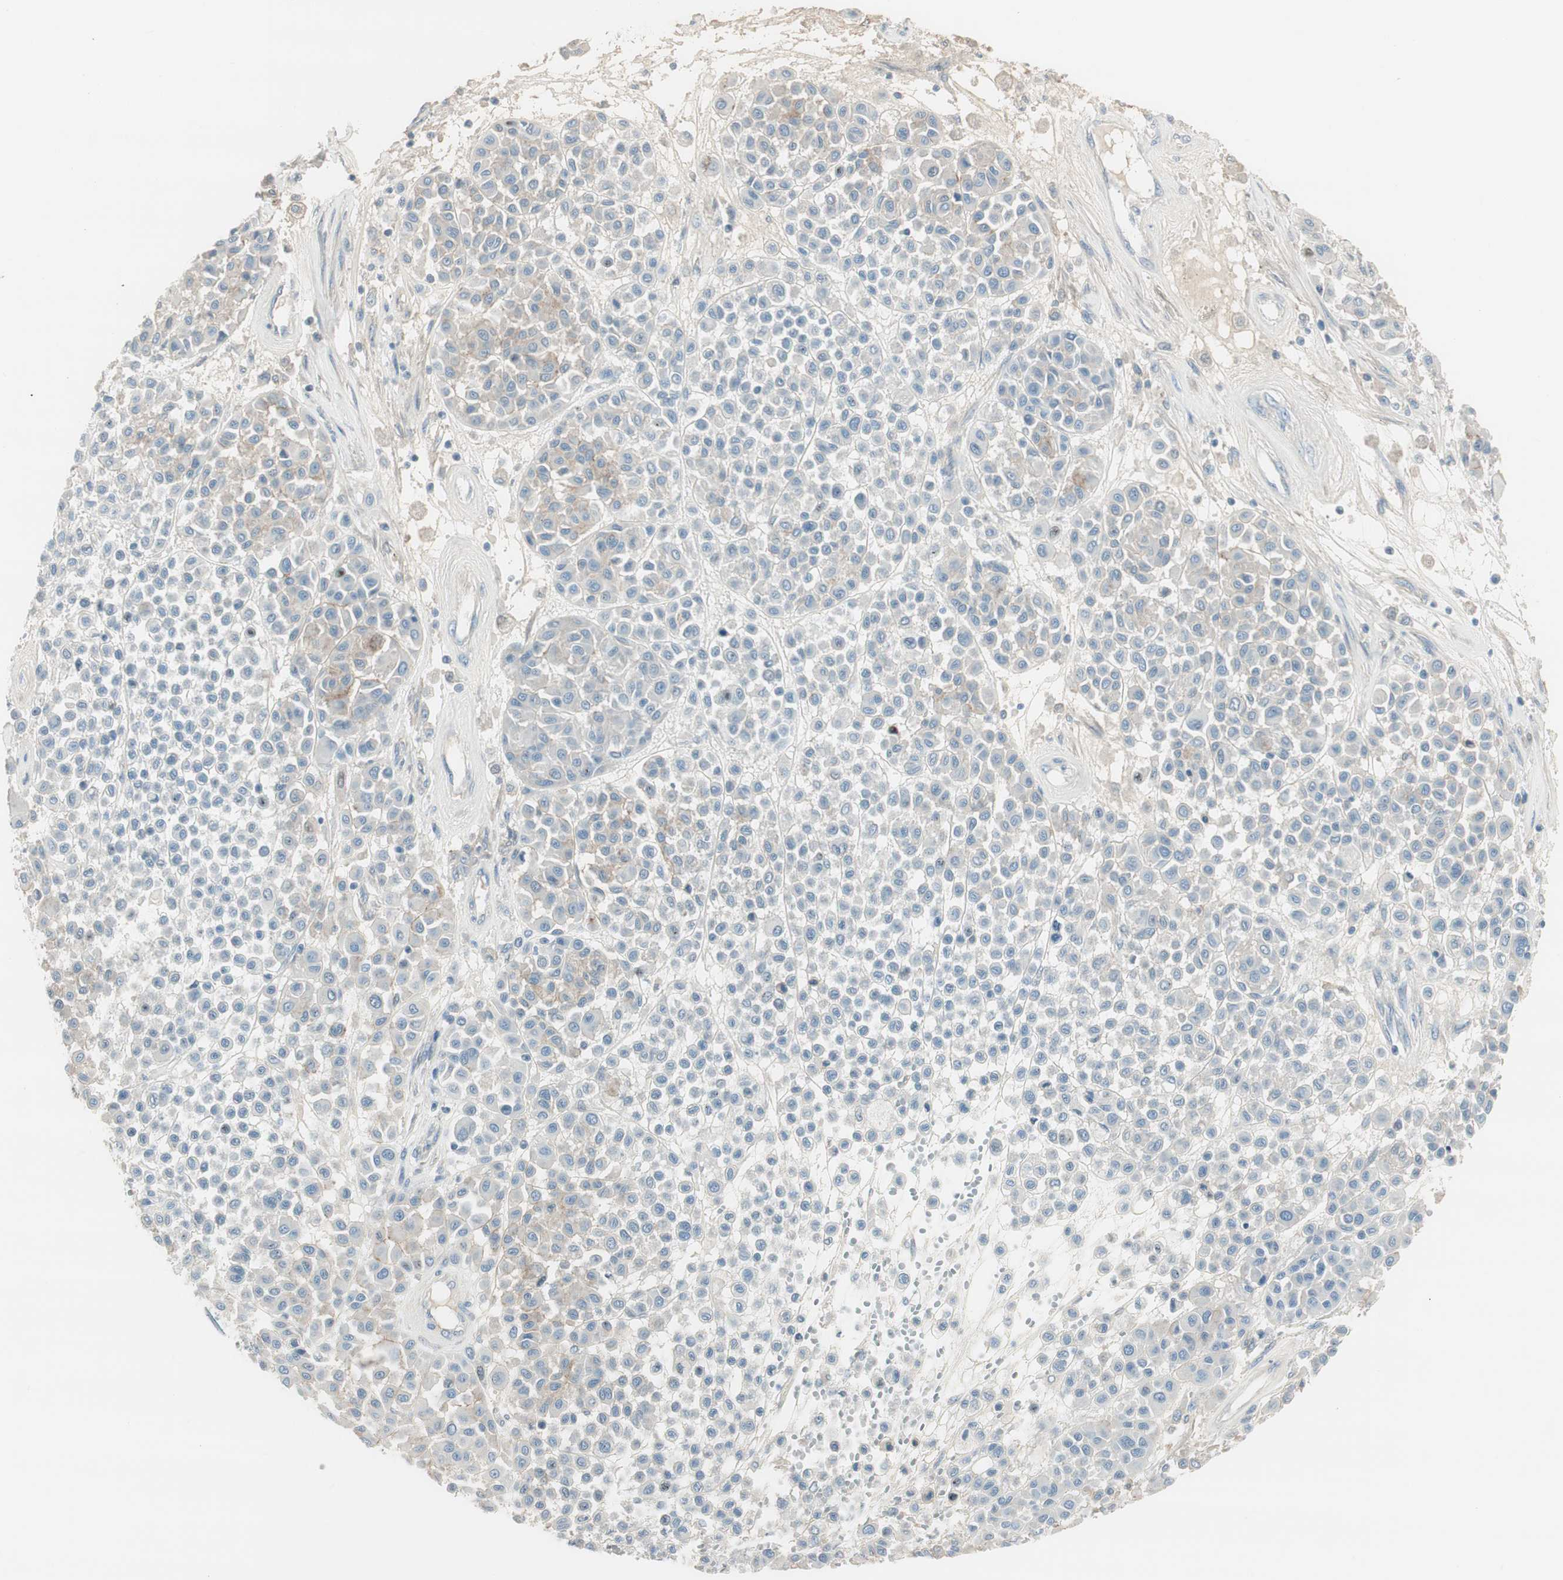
{"staining": {"intensity": "weak", "quantity": "<25%", "location": "cytoplasmic/membranous"}, "tissue": "melanoma", "cell_type": "Tumor cells", "image_type": "cancer", "snomed": [{"axis": "morphology", "description": "Malignant melanoma, Metastatic site"}, {"axis": "topography", "description": "Soft tissue"}], "caption": "Tumor cells are negative for brown protein staining in melanoma. (Stains: DAB immunohistochemistry with hematoxylin counter stain, Microscopy: brightfield microscopy at high magnification).", "gene": "EVA1A", "patient": {"sex": "male", "age": 41}}